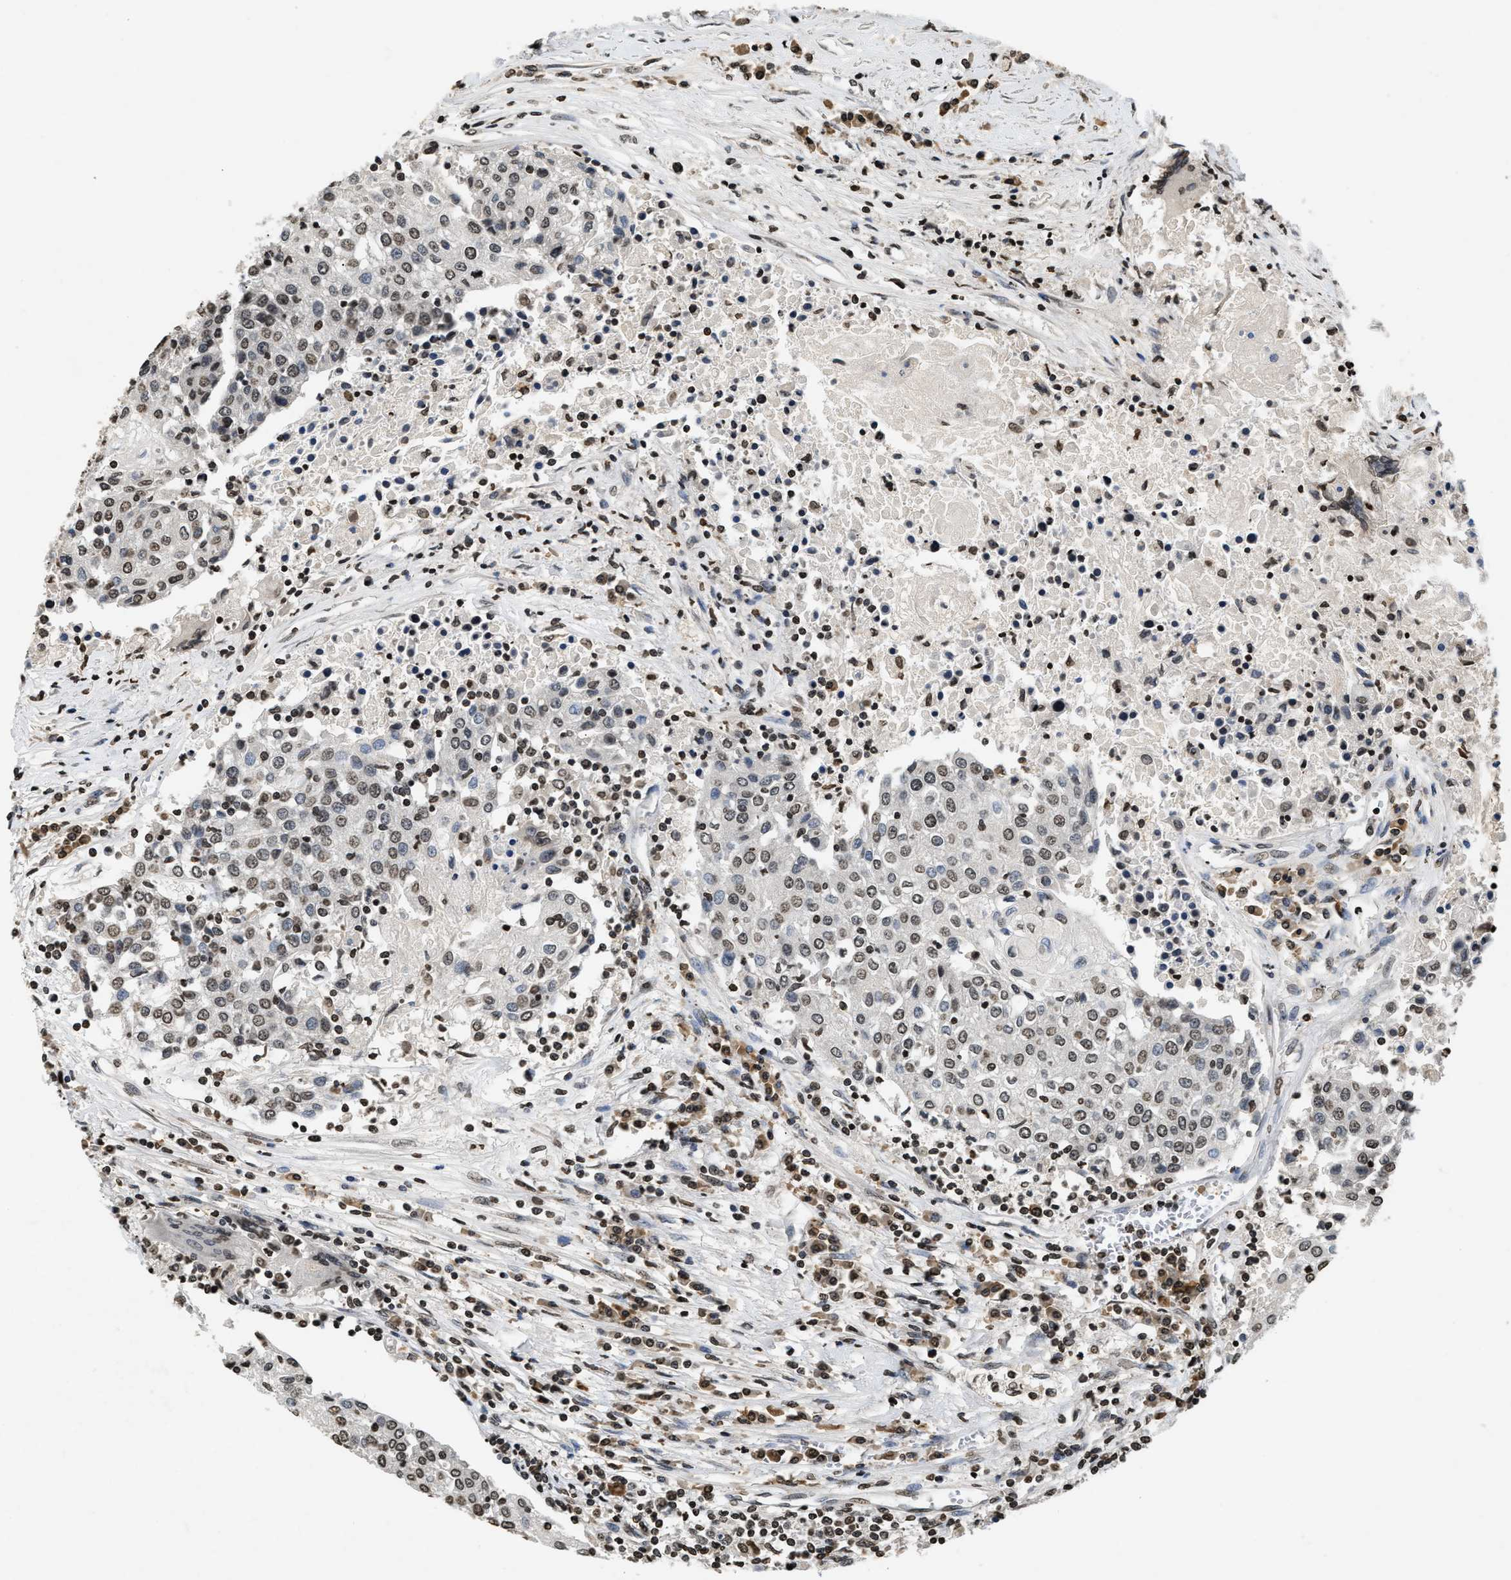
{"staining": {"intensity": "weak", "quantity": "25%-75%", "location": "nuclear"}, "tissue": "urothelial cancer", "cell_type": "Tumor cells", "image_type": "cancer", "snomed": [{"axis": "morphology", "description": "Urothelial carcinoma, High grade"}, {"axis": "topography", "description": "Urinary bladder"}], "caption": "Human urothelial cancer stained for a protein (brown) reveals weak nuclear positive staining in about 25%-75% of tumor cells.", "gene": "DNASE1L3", "patient": {"sex": "female", "age": 85}}